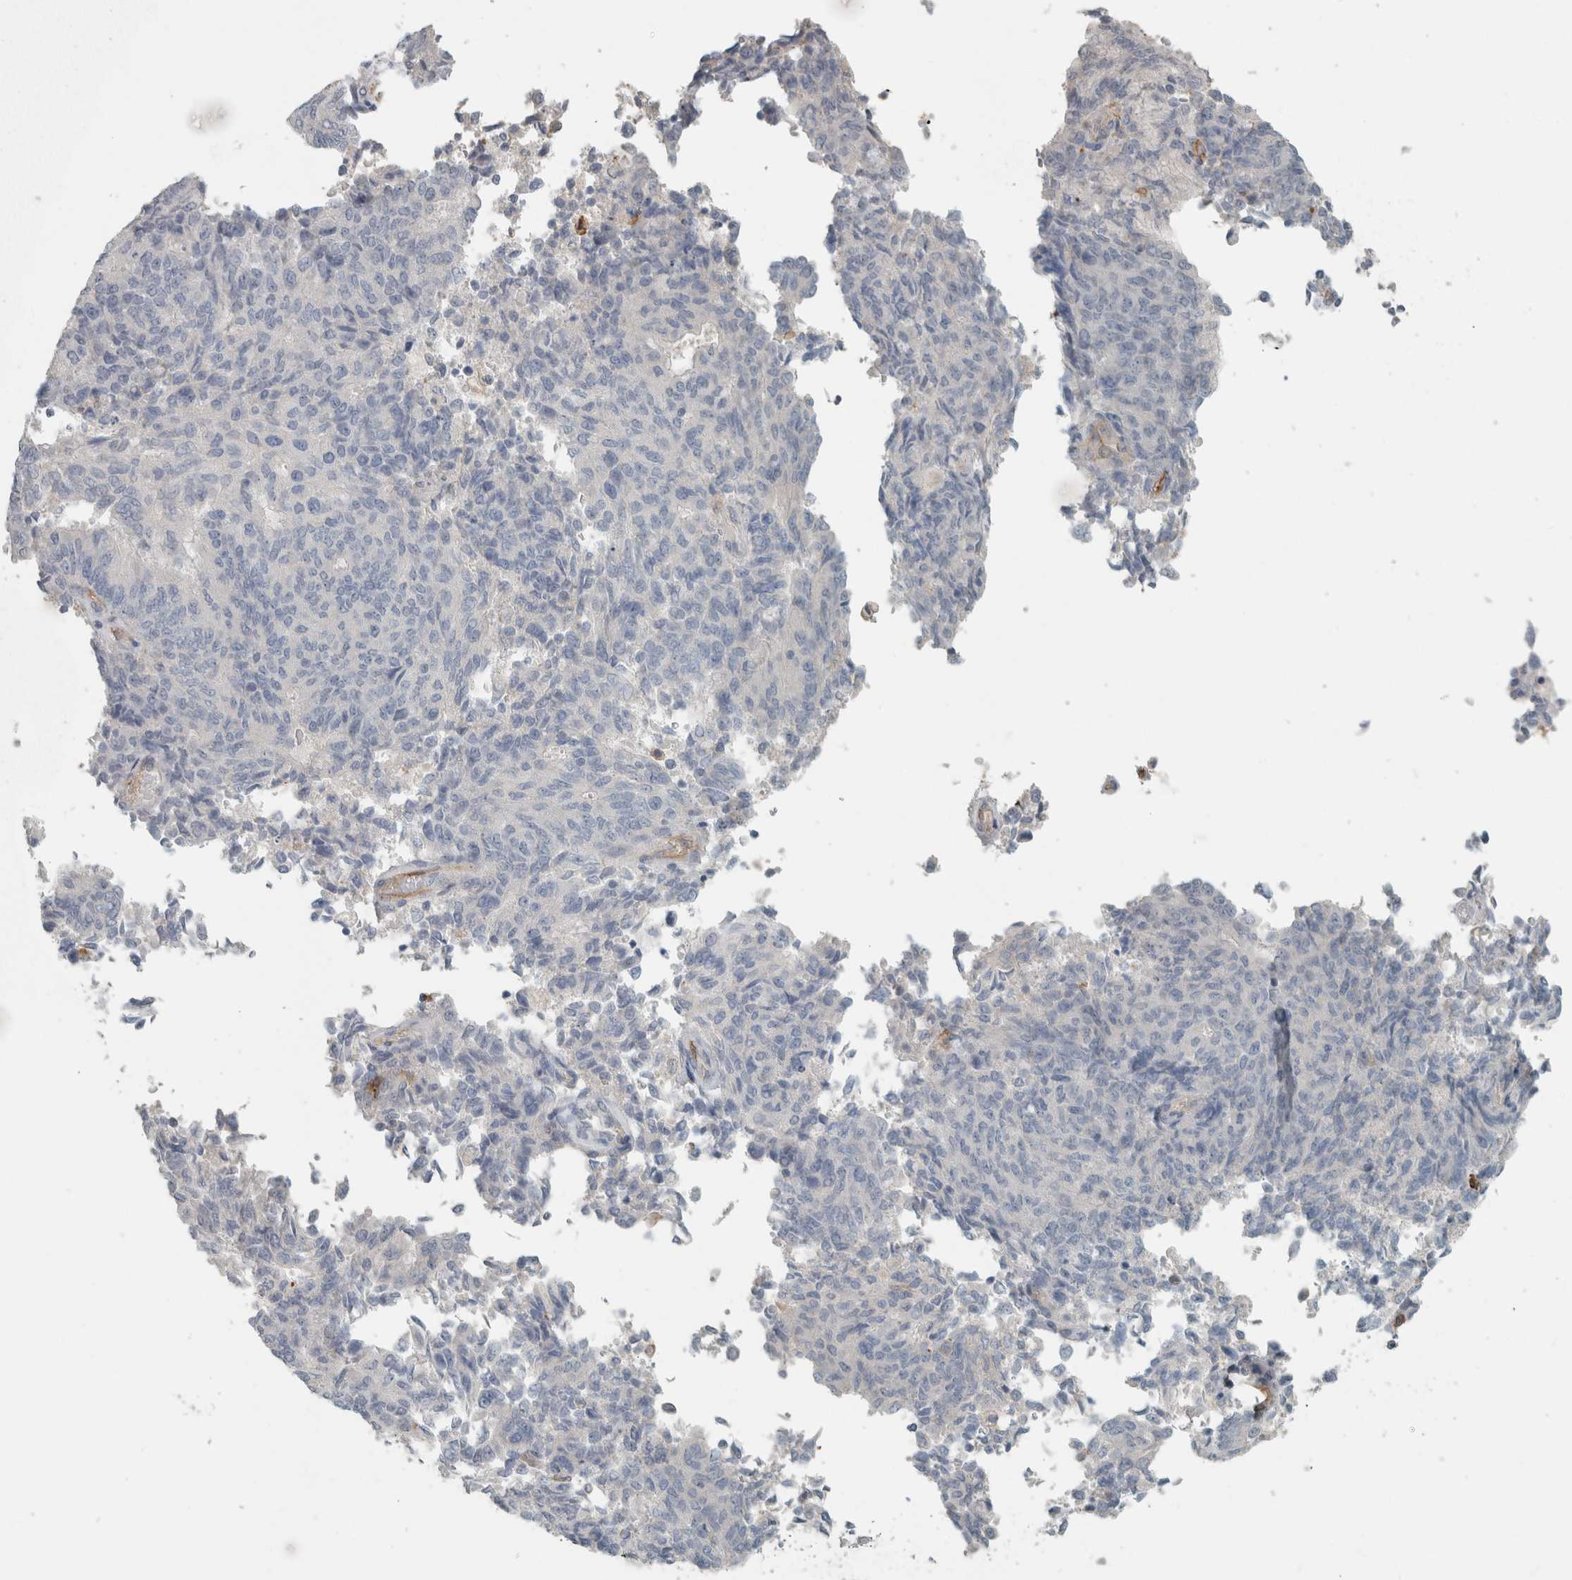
{"staining": {"intensity": "negative", "quantity": "none", "location": "none"}, "tissue": "endometrial cancer", "cell_type": "Tumor cells", "image_type": "cancer", "snomed": [{"axis": "morphology", "description": "Adenocarcinoma, NOS"}, {"axis": "topography", "description": "Endometrium"}], "caption": "IHC micrograph of human endometrial cancer (adenocarcinoma) stained for a protein (brown), which displays no positivity in tumor cells. The staining is performed using DAB (3,3'-diaminobenzidine) brown chromogen with nuclei counter-stained in using hematoxylin.", "gene": "SCIN", "patient": {"sex": "female", "age": 80}}